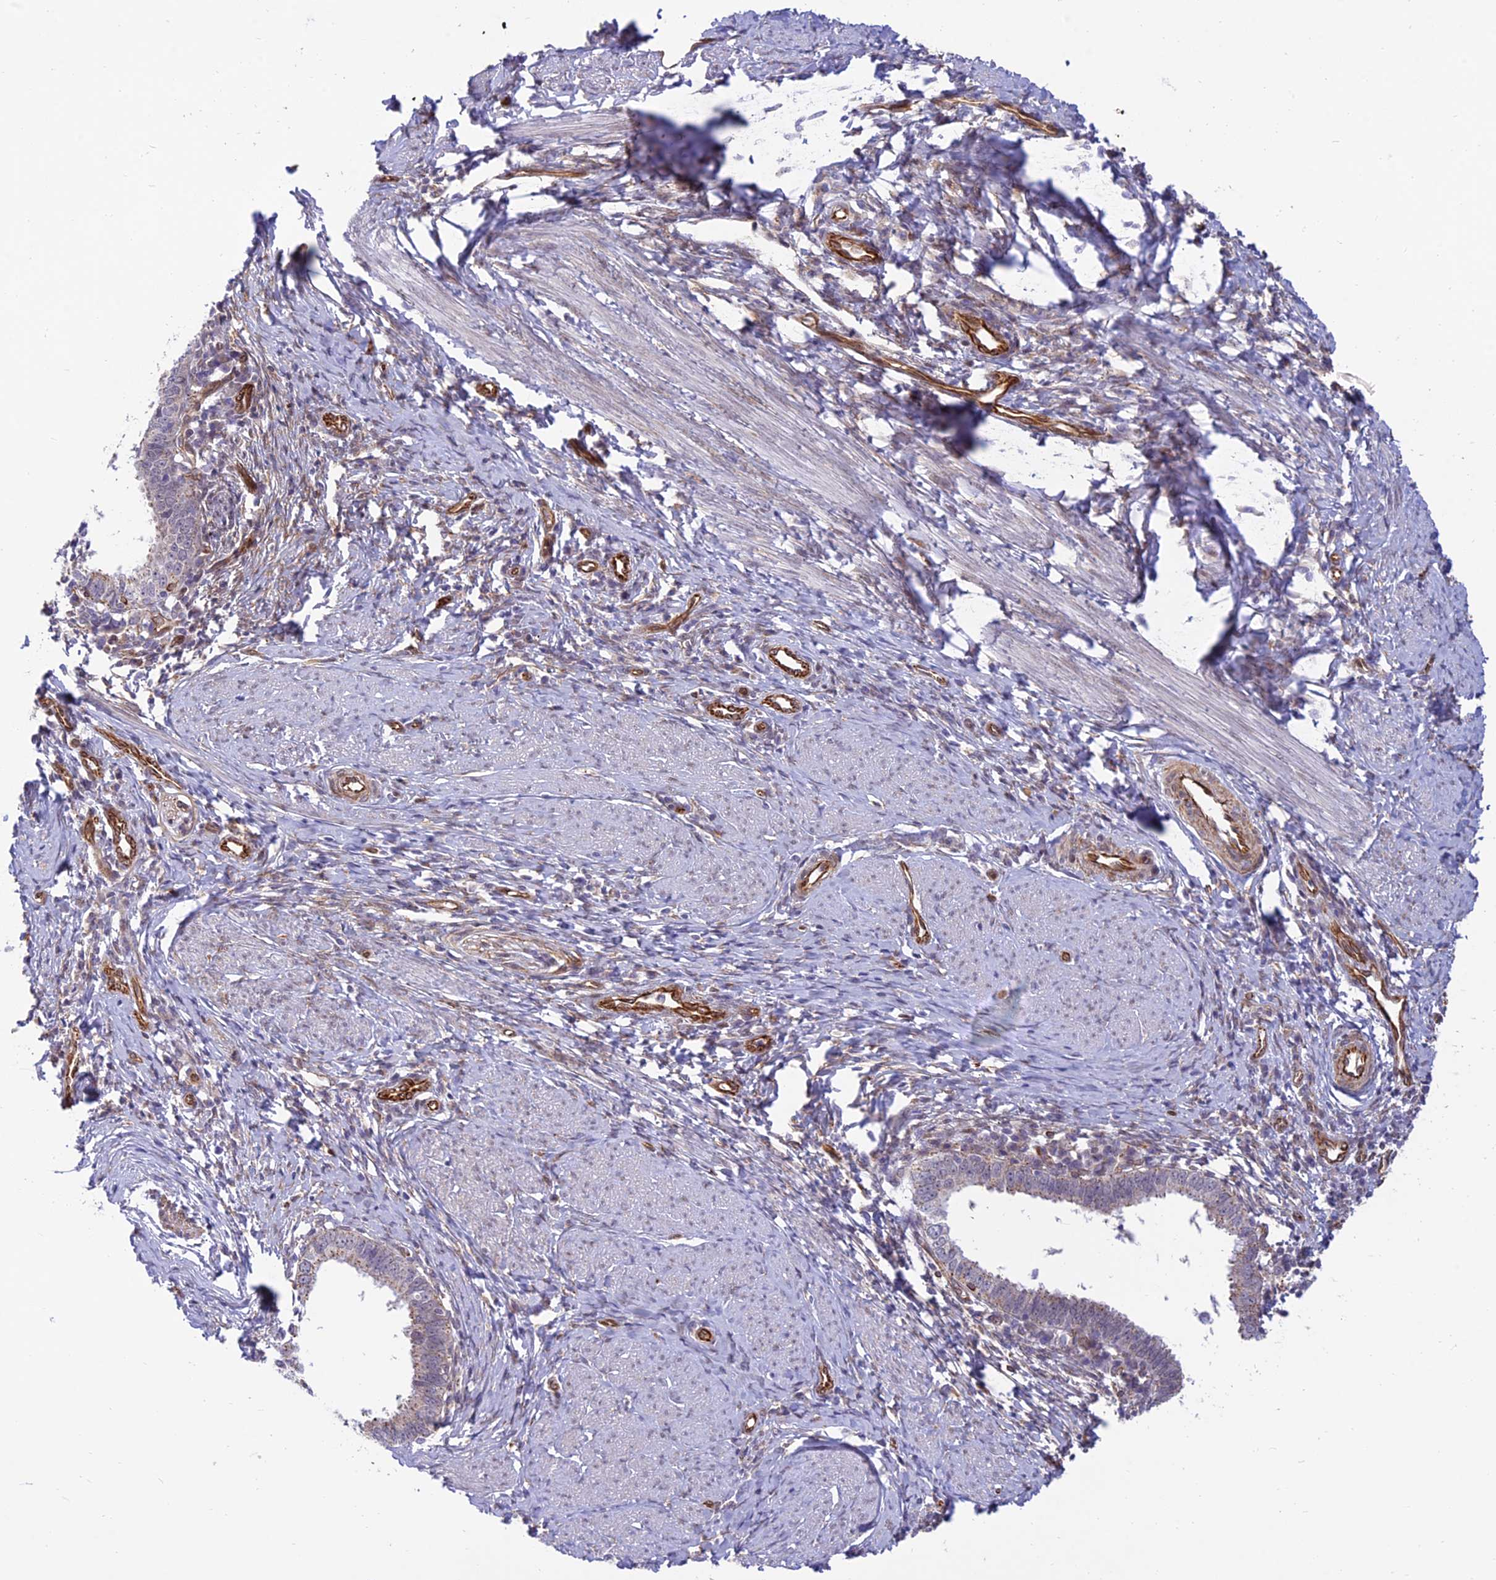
{"staining": {"intensity": "weak", "quantity": "25%-75%", "location": "cytoplasmic/membranous"}, "tissue": "cervical cancer", "cell_type": "Tumor cells", "image_type": "cancer", "snomed": [{"axis": "morphology", "description": "Adenocarcinoma, NOS"}, {"axis": "topography", "description": "Cervix"}], "caption": "Protein expression analysis of cervical cancer (adenocarcinoma) shows weak cytoplasmic/membranous expression in approximately 25%-75% of tumor cells.", "gene": "SAPCD2", "patient": {"sex": "female", "age": 36}}